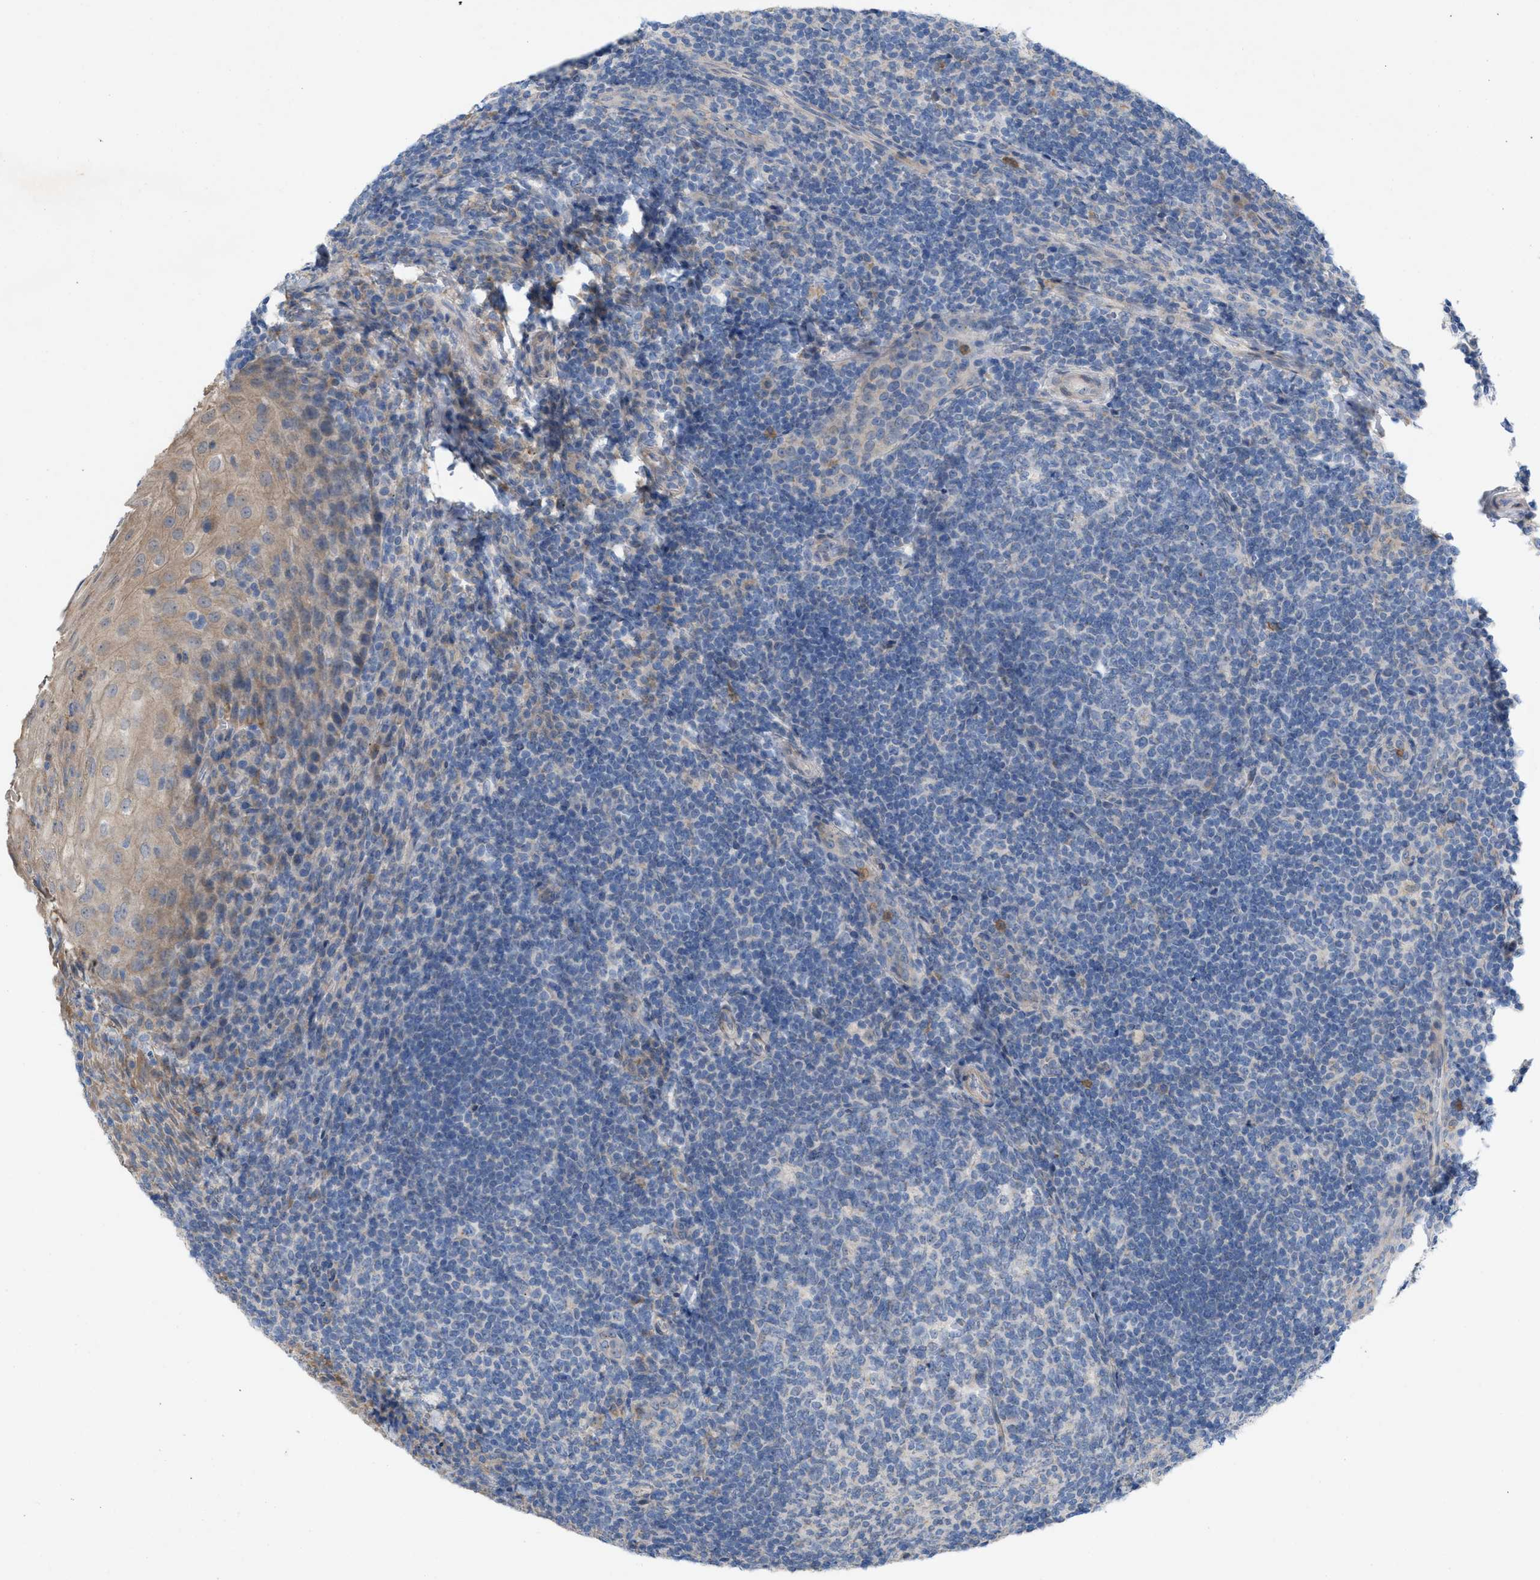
{"staining": {"intensity": "negative", "quantity": "none", "location": "none"}, "tissue": "tonsil", "cell_type": "Germinal center cells", "image_type": "normal", "snomed": [{"axis": "morphology", "description": "Normal tissue, NOS"}, {"axis": "topography", "description": "Tonsil"}], "caption": "This image is of unremarkable tonsil stained with immunohistochemistry (IHC) to label a protein in brown with the nuclei are counter-stained blue. There is no positivity in germinal center cells.", "gene": "PLPPR5", "patient": {"sex": "male", "age": 37}}